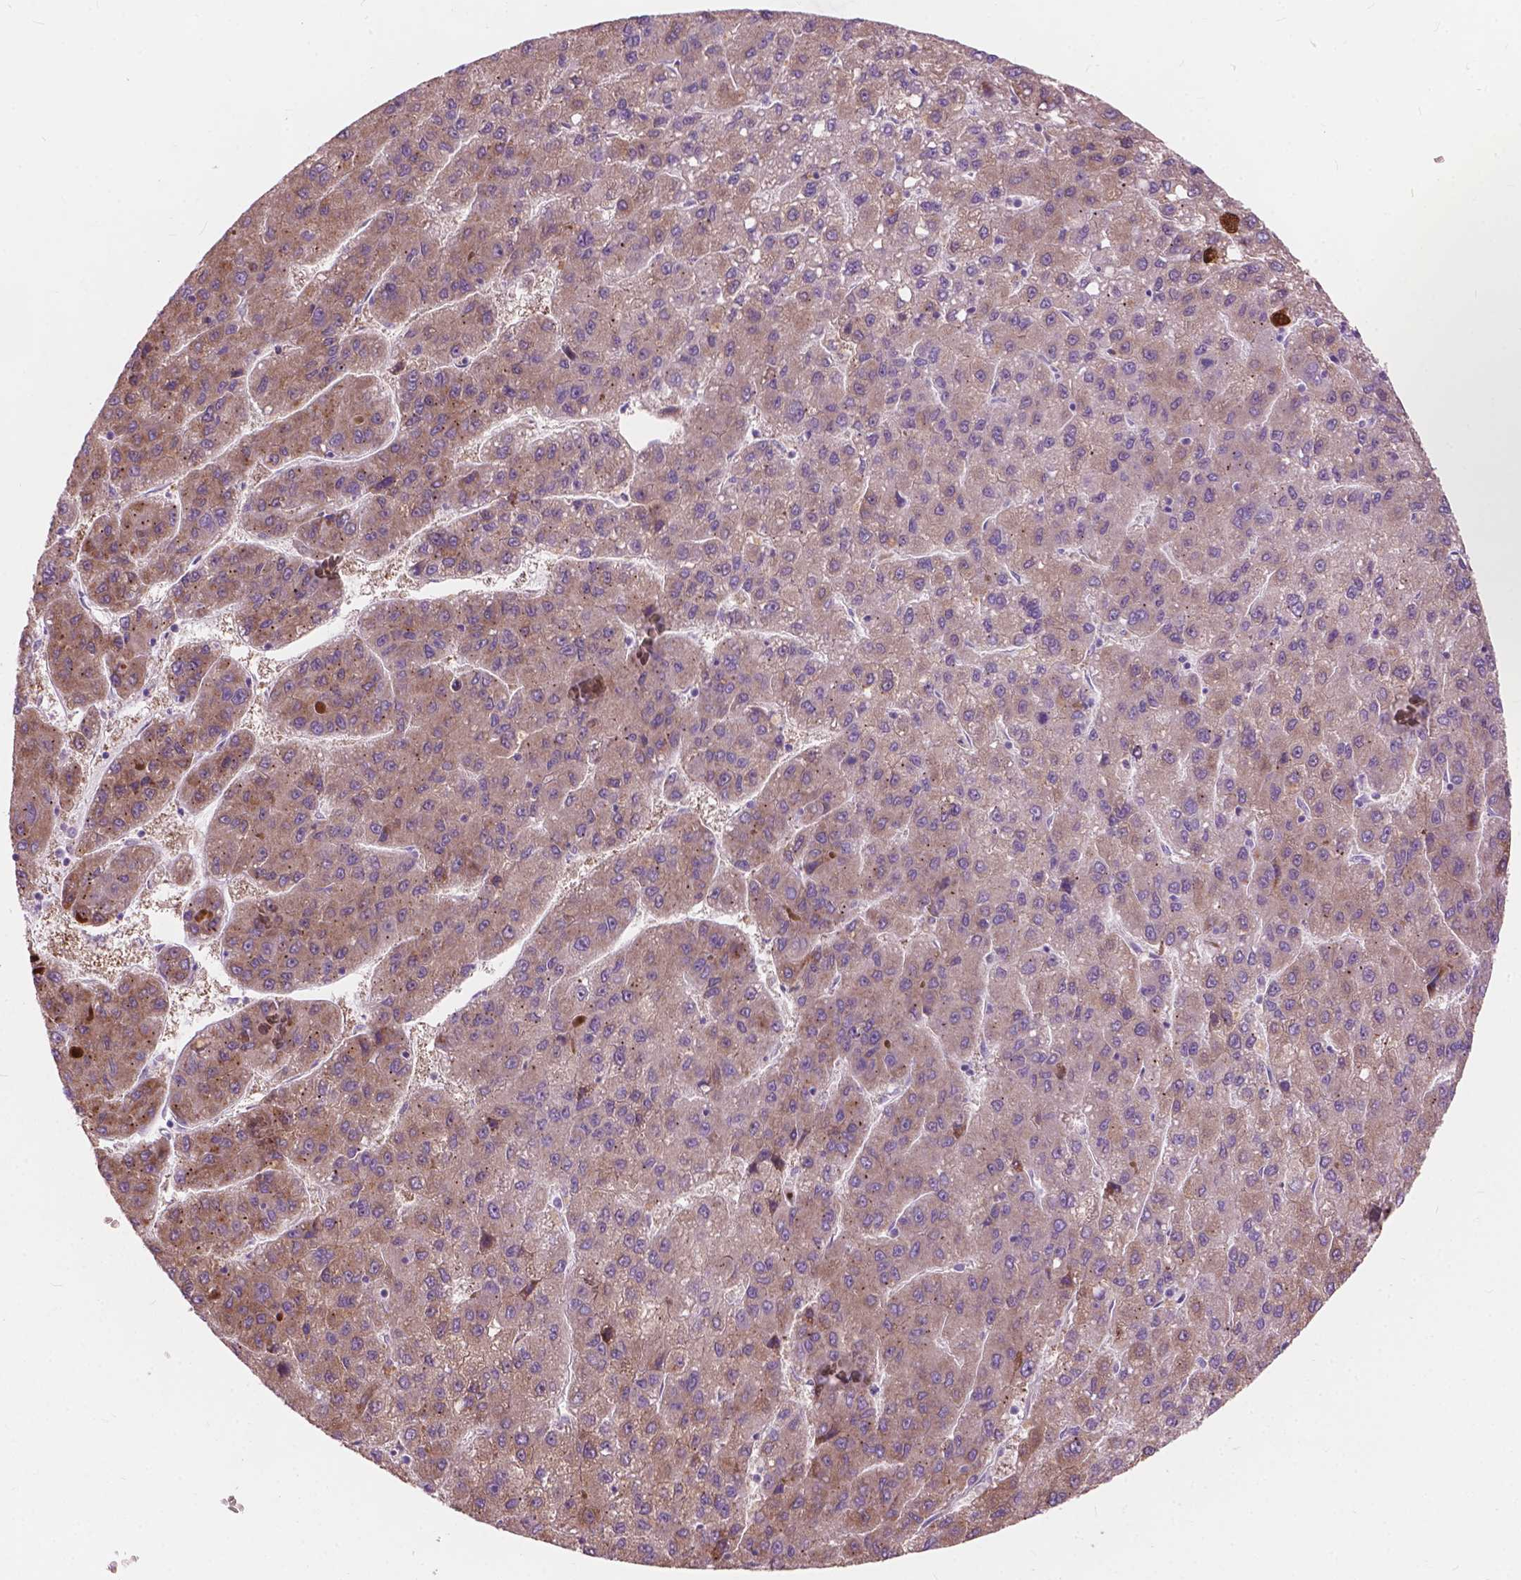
{"staining": {"intensity": "weak", "quantity": "25%-75%", "location": "cytoplasmic/membranous"}, "tissue": "liver cancer", "cell_type": "Tumor cells", "image_type": "cancer", "snomed": [{"axis": "morphology", "description": "Carcinoma, Hepatocellular, NOS"}, {"axis": "topography", "description": "Liver"}], "caption": "Immunohistochemistry staining of liver hepatocellular carcinoma, which reveals low levels of weak cytoplasmic/membranous positivity in approximately 25%-75% of tumor cells indicating weak cytoplasmic/membranous protein staining. The staining was performed using DAB (3,3'-diaminobenzidine) (brown) for protein detection and nuclei were counterstained in hematoxylin (blue).", "gene": "MORN1", "patient": {"sex": "female", "age": 82}}